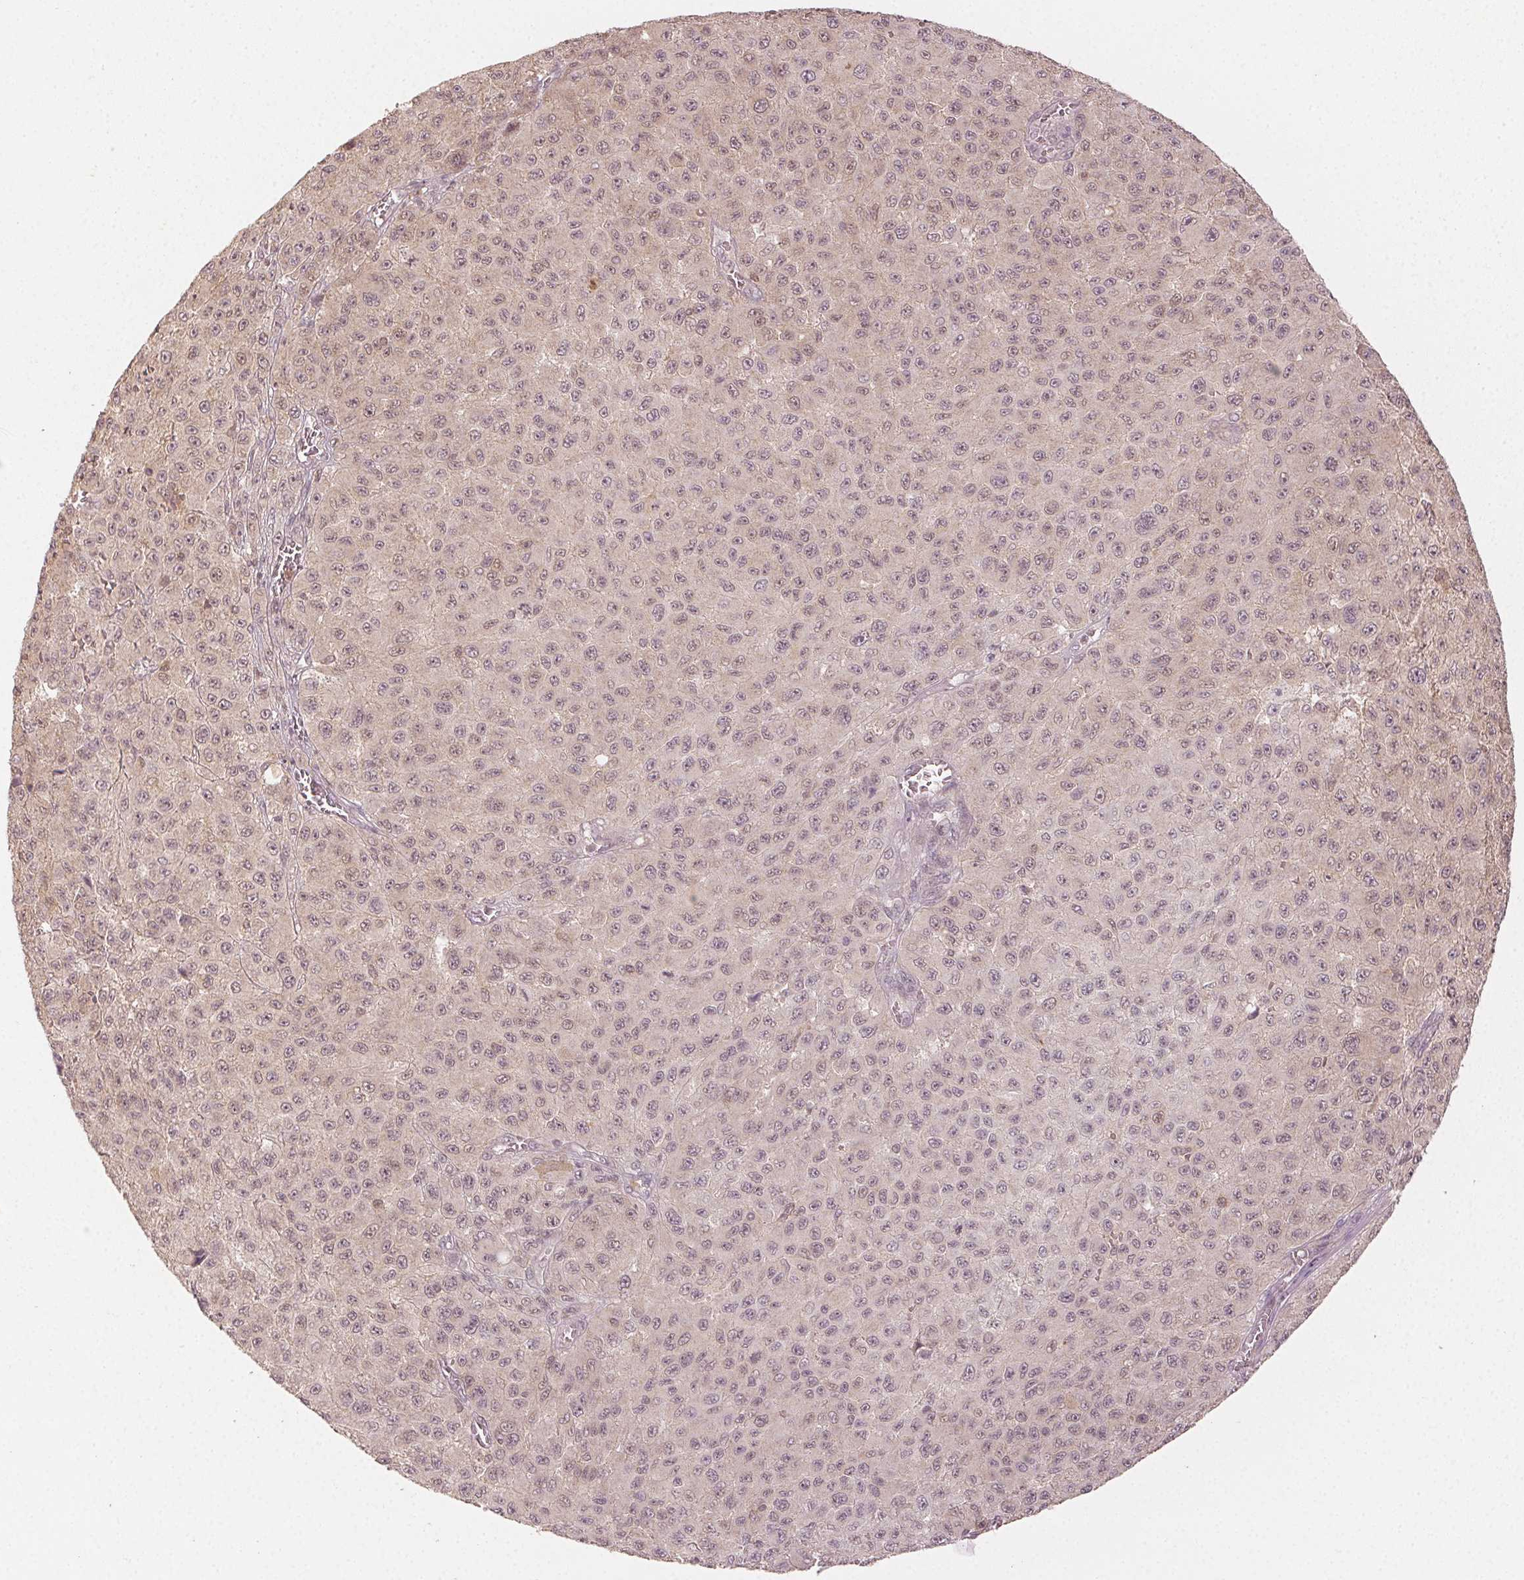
{"staining": {"intensity": "moderate", "quantity": "25%-75%", "location": "cytoplasmic/membranous,nuclear"}, "tissue": "melanoma", "cell_type": "Tumor cells", "image_type": "cancer", "snomed": [{"axis": "morphology", "description": "Malignant melanoma, NOS"}, {"axis": "topography", "description": "Skin"}], "caption": "Immunohistochemical staining of malignant melanoma reveals medium levels of moderate cytoplasmic/membranous and nuclear protein expression in approximately 25%-75% of tumor cells.", "gene": "MAPK14", "patient": {"sex": "male", "age": 73}}